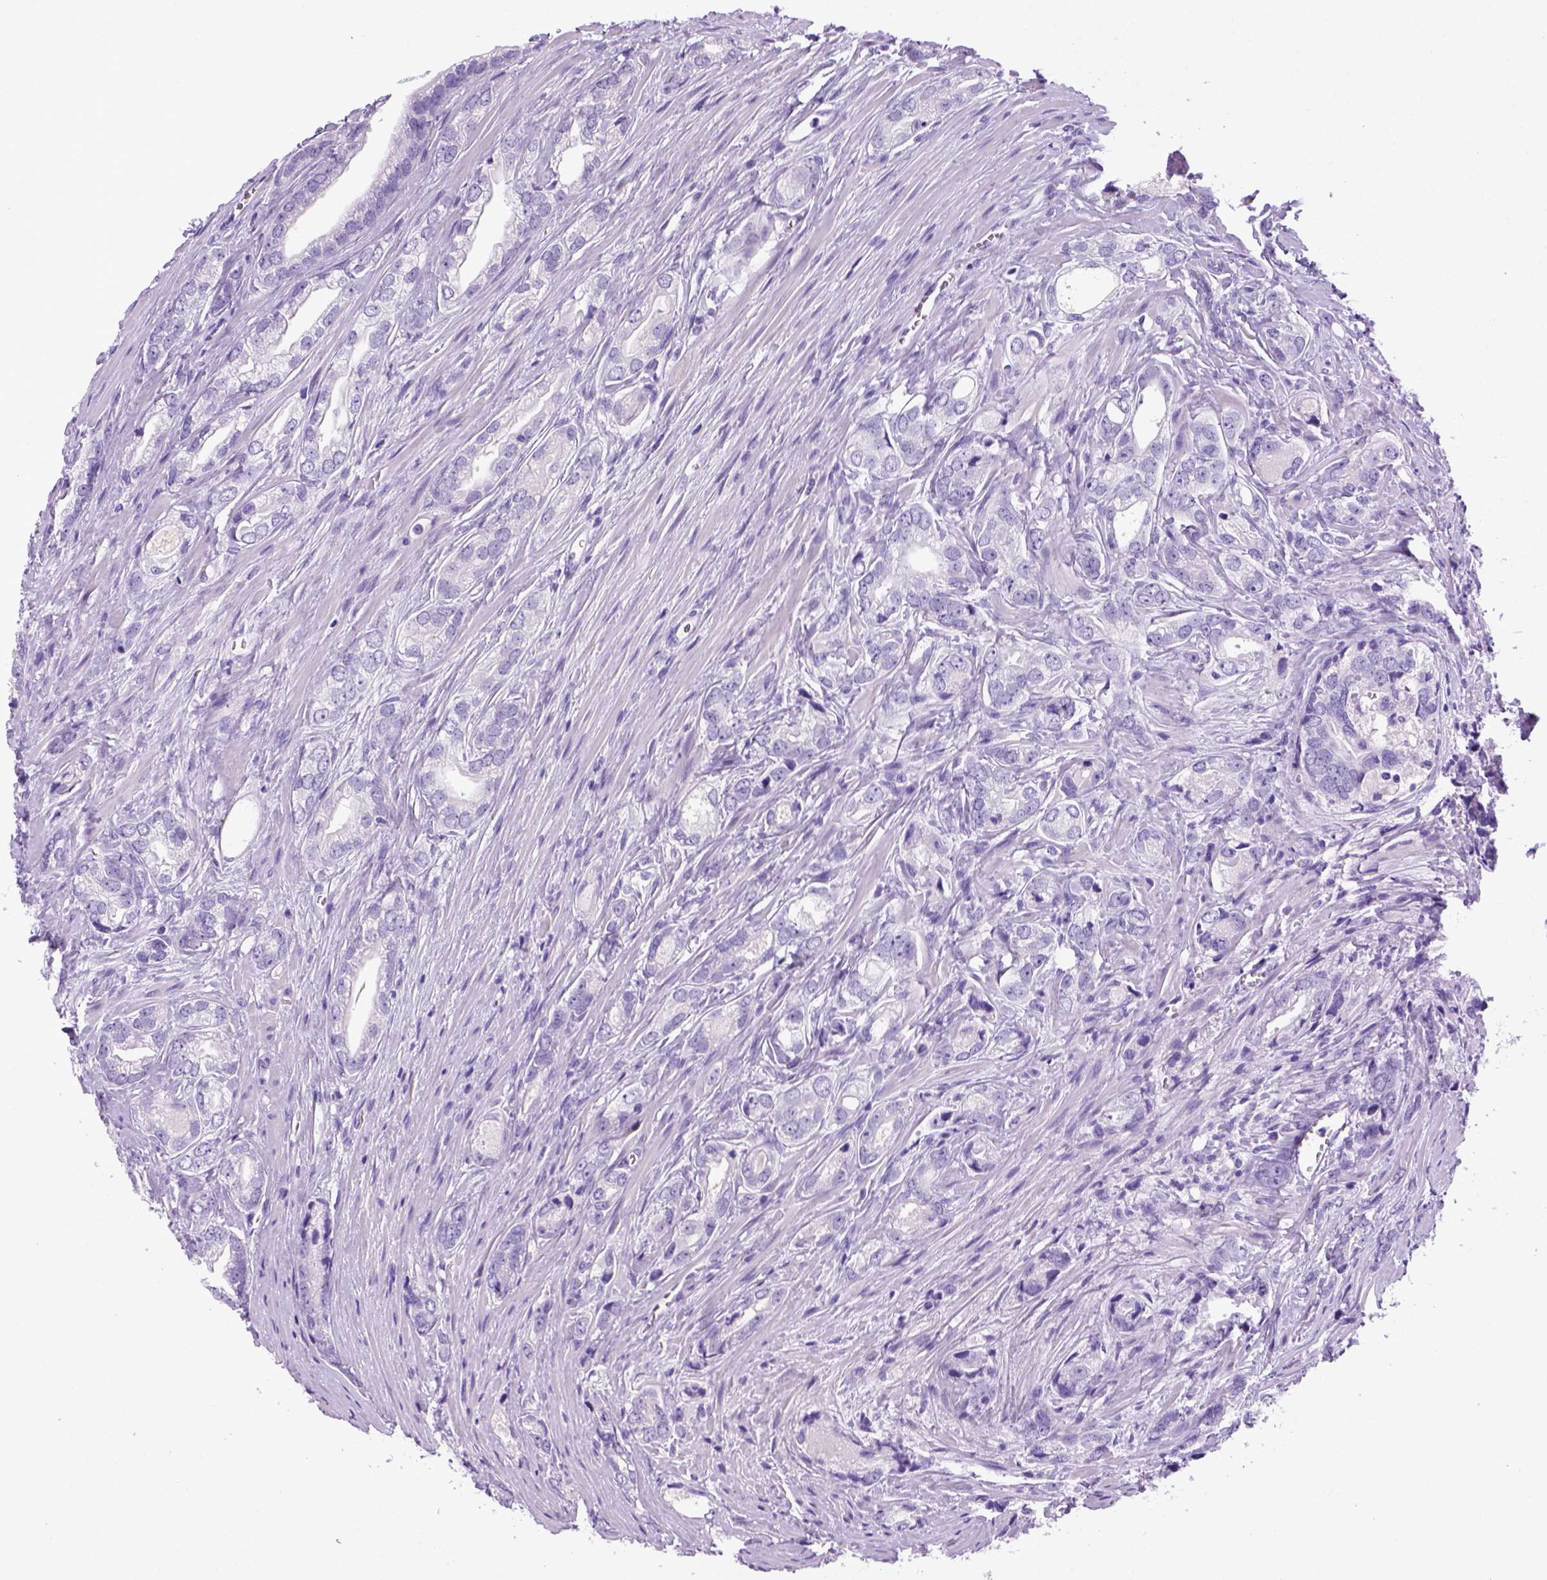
{"staining": {"intensity": "negative", "quantity": "none", "location": "none"}, "tissue": "prostate cancer", "cell_type": "Tumor cells", "image_type": "cancer", "snomed": [{"axis": "morphology", "description": "Adenocarcinoma, NOS"}, {"axis": "morphology", "description": "Adenocarcinoma, High grade"}, {"axis": "topography", "description": "Prostate"}], "caption": "DAB (3,3'-diaminobenzidine) immunohistochemical staining of human prostate cancer shows no significant positivity in tumor cells.", "gene": "SGCG", "patient": {"sex": "male", "age": 70}}